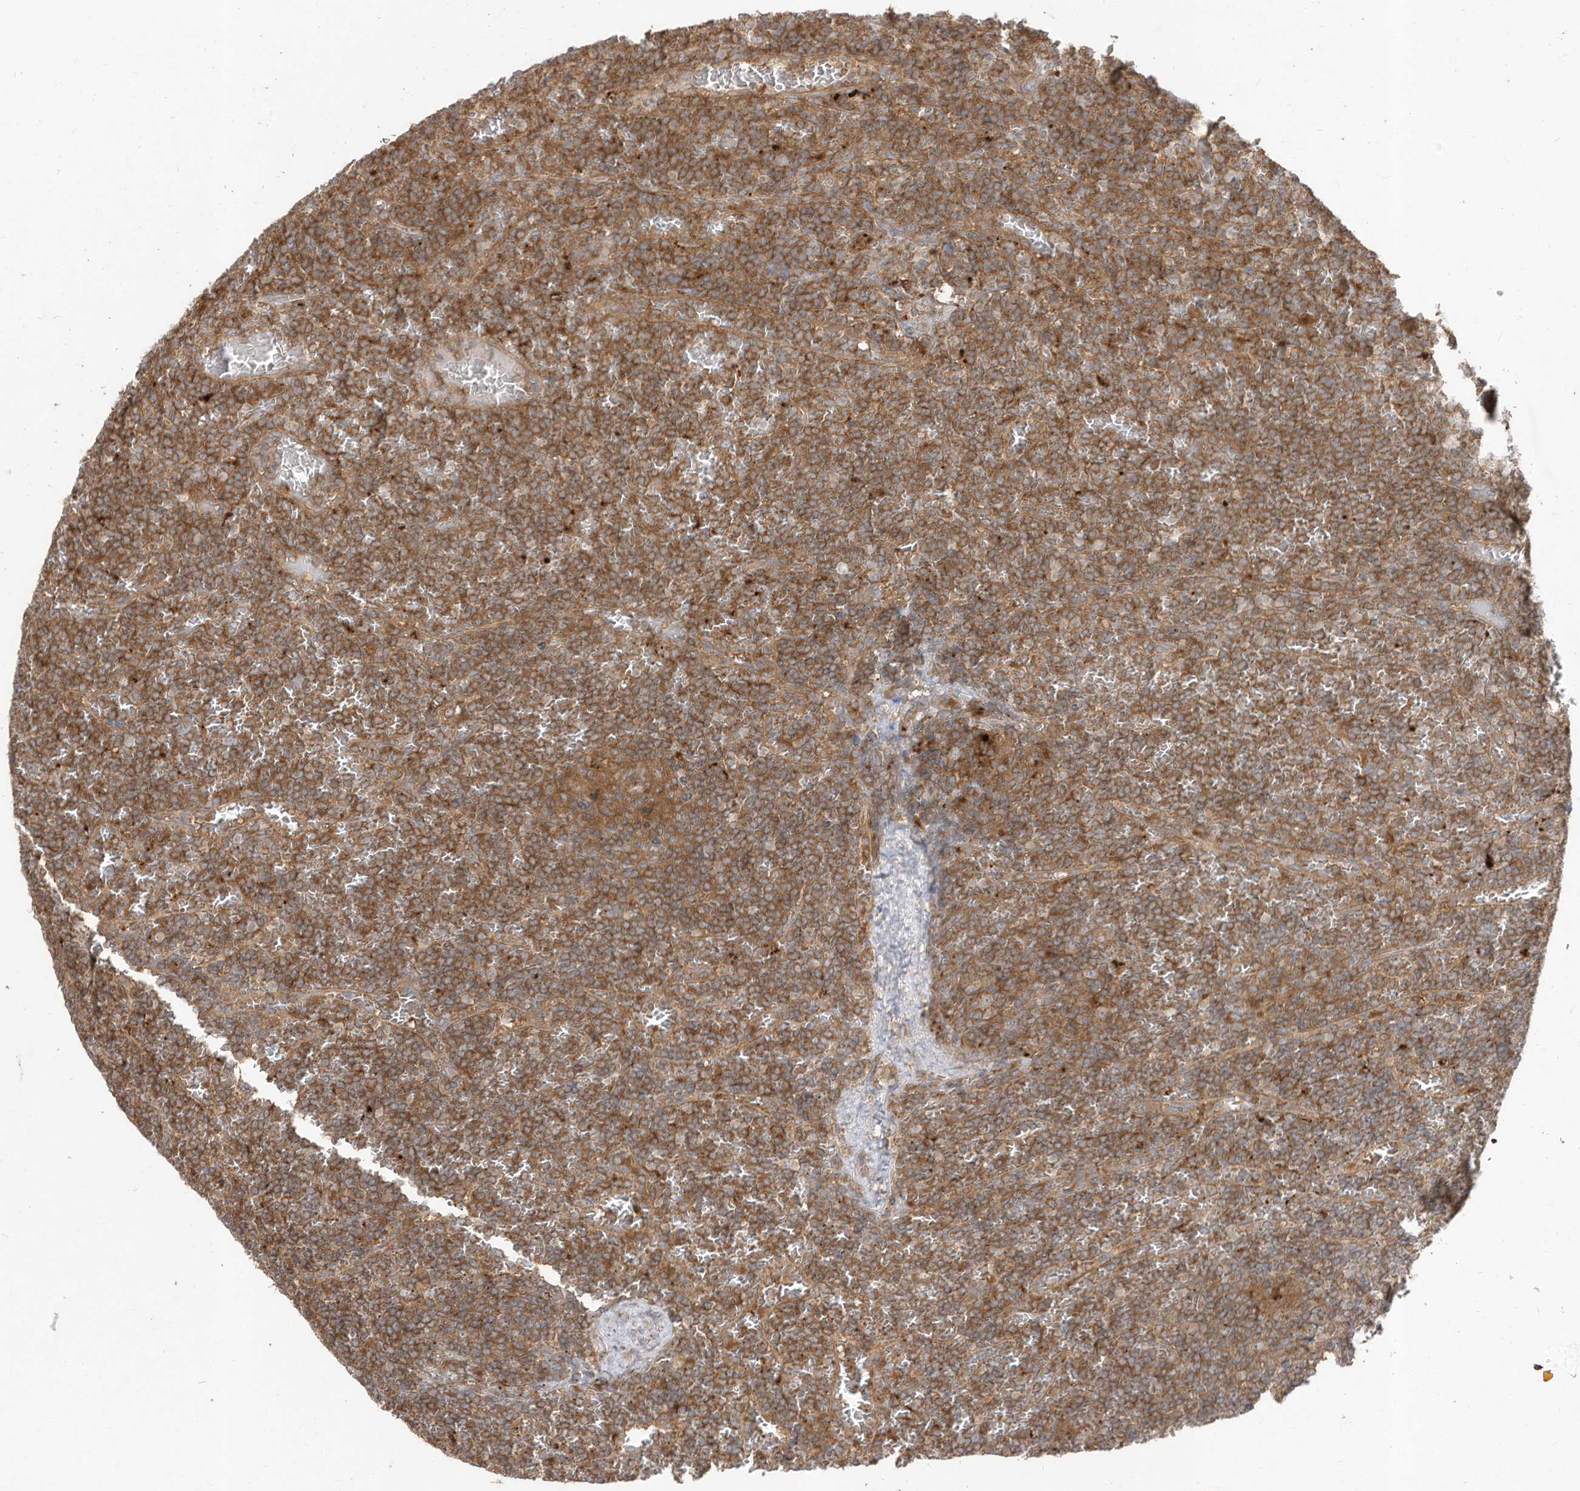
{"staining": {"intensity": "moderate", "quantity": ">75%", "location": "cytoplasmic/membranous"}, "tissue": "lymphoma", "cell_type": "Tumor cells", "image_type": "cancer", "snomed": [{"axis": "morphology", "description": "Malignant lymphoma, non-Hodgkin's type, Low grade"}, {"axis": "topography", "description": "Spleen"}], "caption": "Immunohistochemistry of human low-grade malignant lymphoma, non-Hodgkin's type exhibits medium levels of moderate cytoplasmic/membranous staining in about >75% of tumor cells. The protein of interest is shown in brown color, while the nuclei are stained blue.", "gene": "LDAH", "patient": {"sex": "female", "age": 19}}